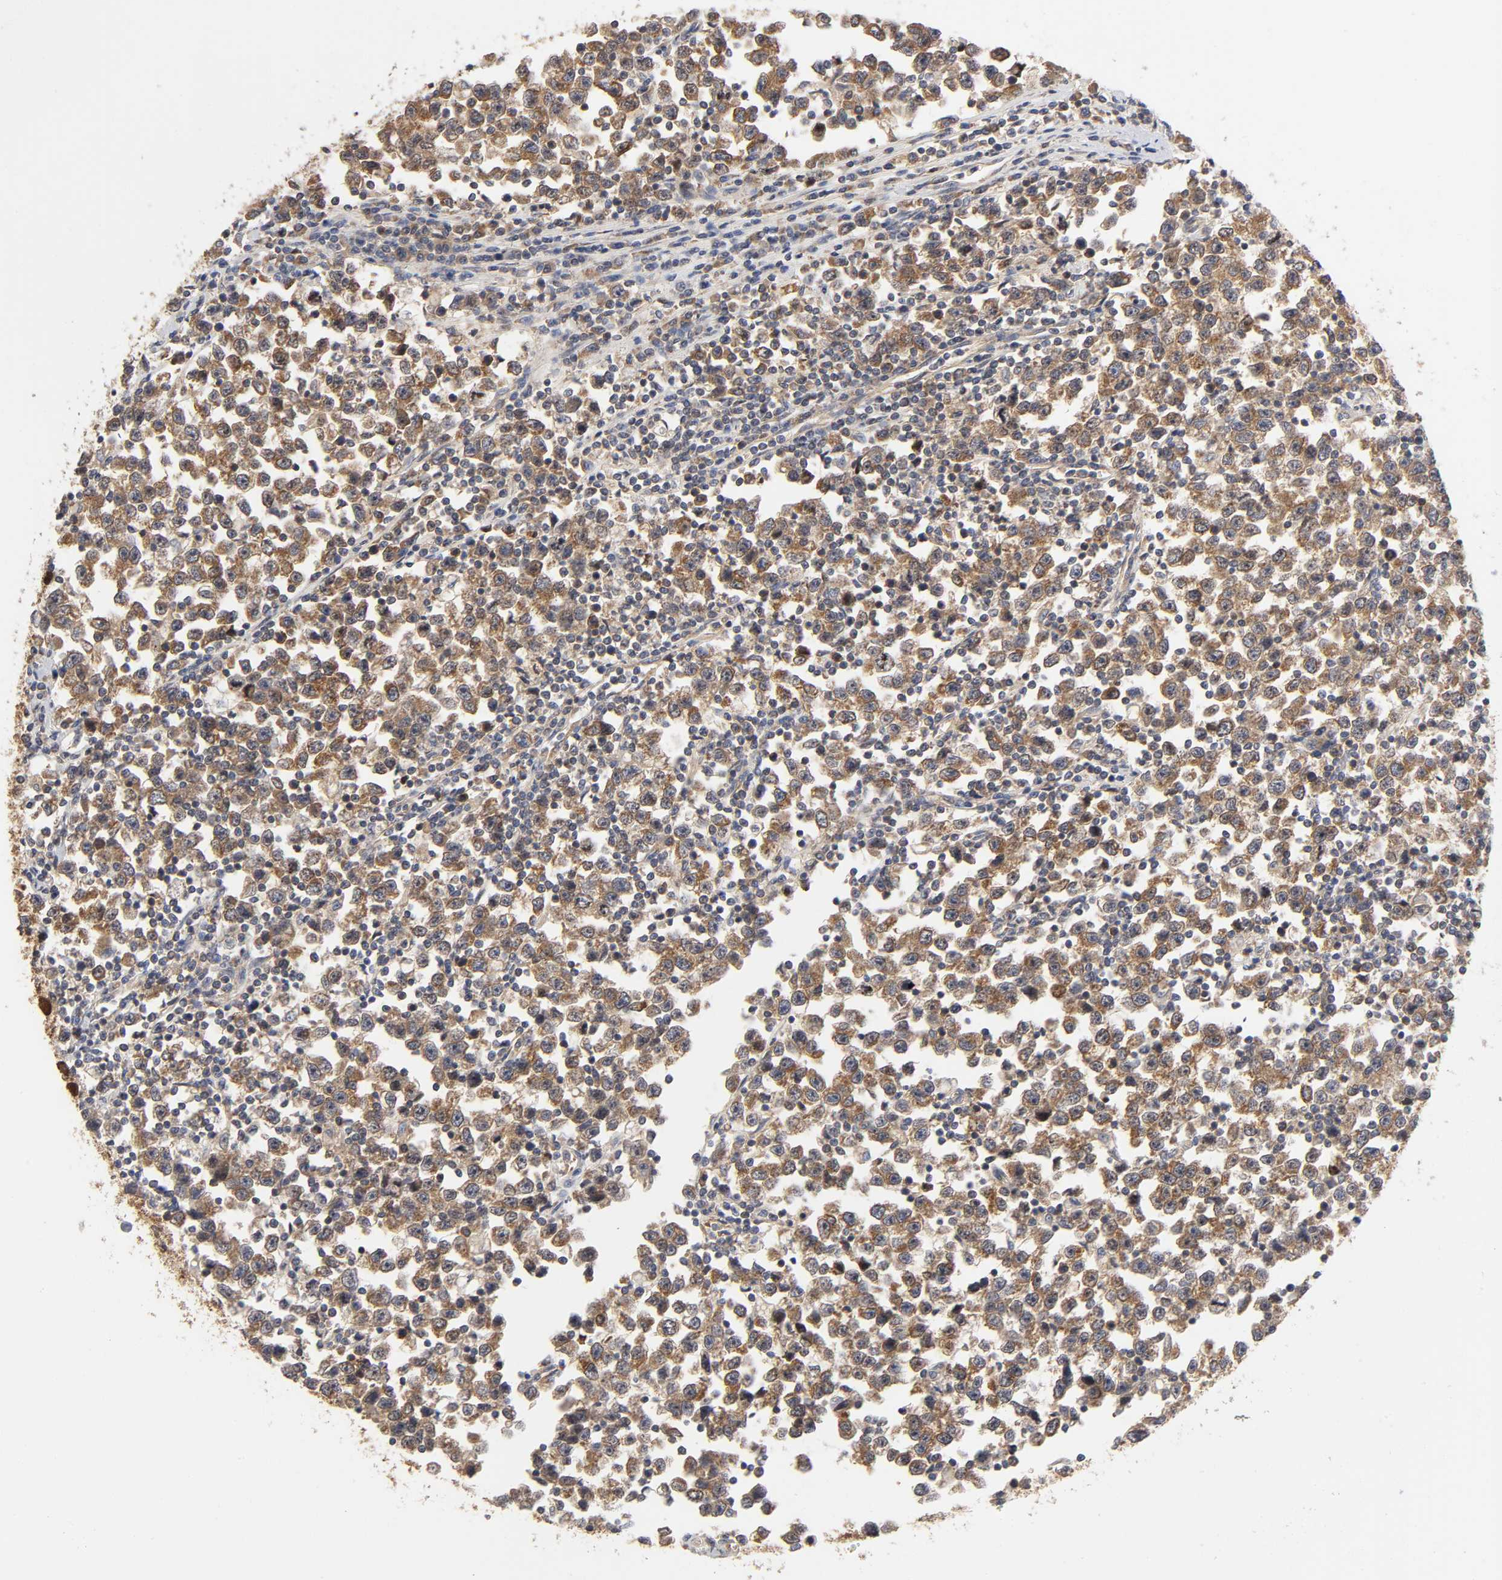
{"staining": {"intensity": "strong", "quantity": ">75%", "location": "cytoplasmic/membranous"}, "tissue": "testis cancer", "cell_type": "Tumor cells", "image_type": "cancer", "snomed": [{"axis": "morphology", "description": "Seminoma, NOS"}, {"axis": "topography", "description": "Testis"}], "caption": "Testis cancer (seminoma) stained for a protein exhibits strong cytoplasmic/membranous positivity in tumor cells. (IHC, brightfield microscopy, high magnification).", "gene": "PAFAH1B1", "patient": {"sex": "male", "age": 43}}